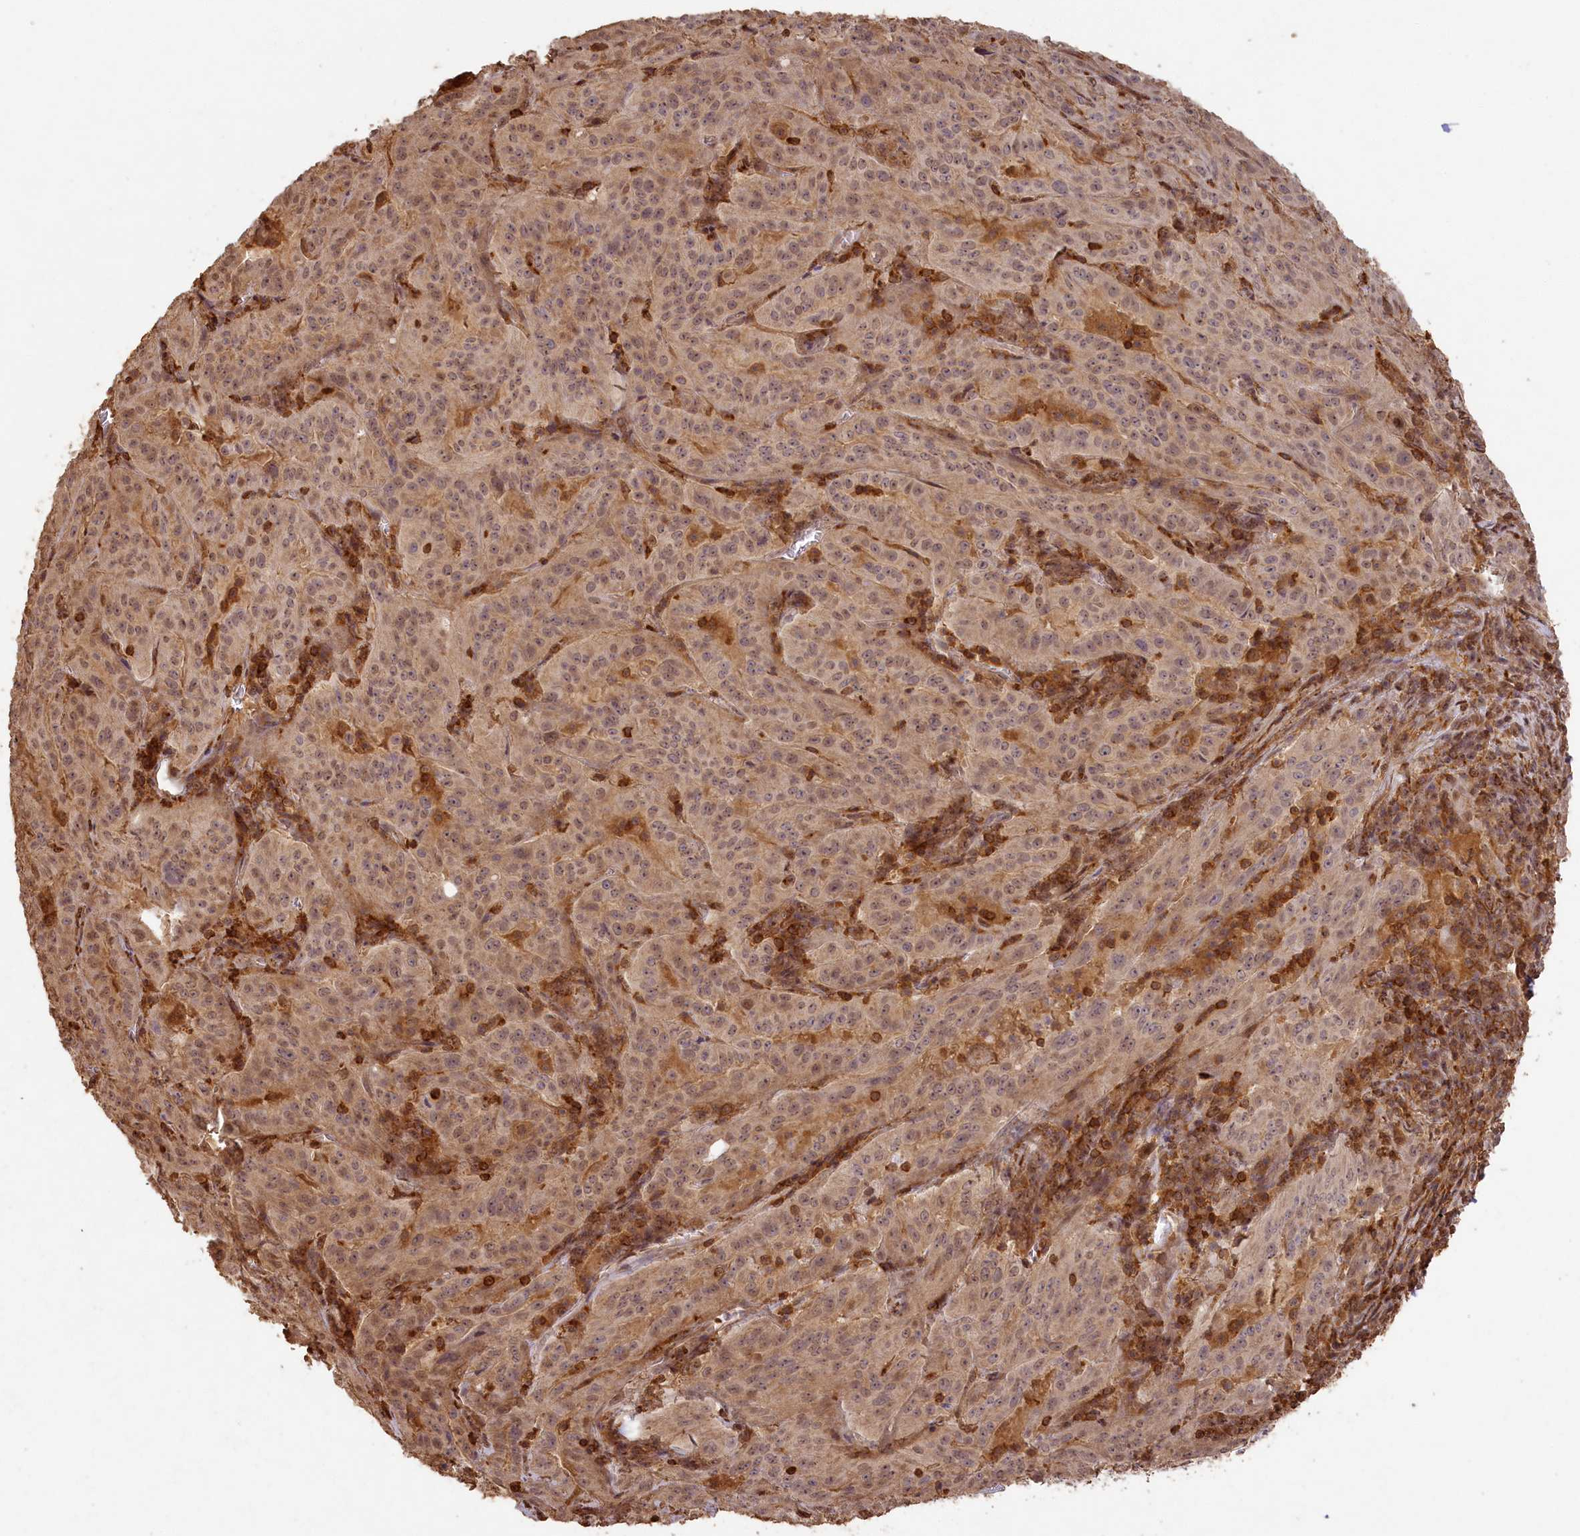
{"staining": {"intensity": "weak", "quantity": ">75%", "location": "cytoplasmic/membranous,nuclear"}, "tissue": "pancreatic cancer", "cell_type": "Tumor cells", "image_type": "cancer", "snomed": [{"axis": "morphology", "description": "Adenocarcinoma, NOS"}, {"axis": "topography", "description": "Pancreas"}], "caption": "This micrograph reveals immunohistochemistry staining of adenocarcinoma (pancreatic), with low weak cytoplasmic/membranous and nuclear staining in approximately >75% of tumor cells.", "gene": "MADD", "patient": {"sex": "male", "age": 63}}